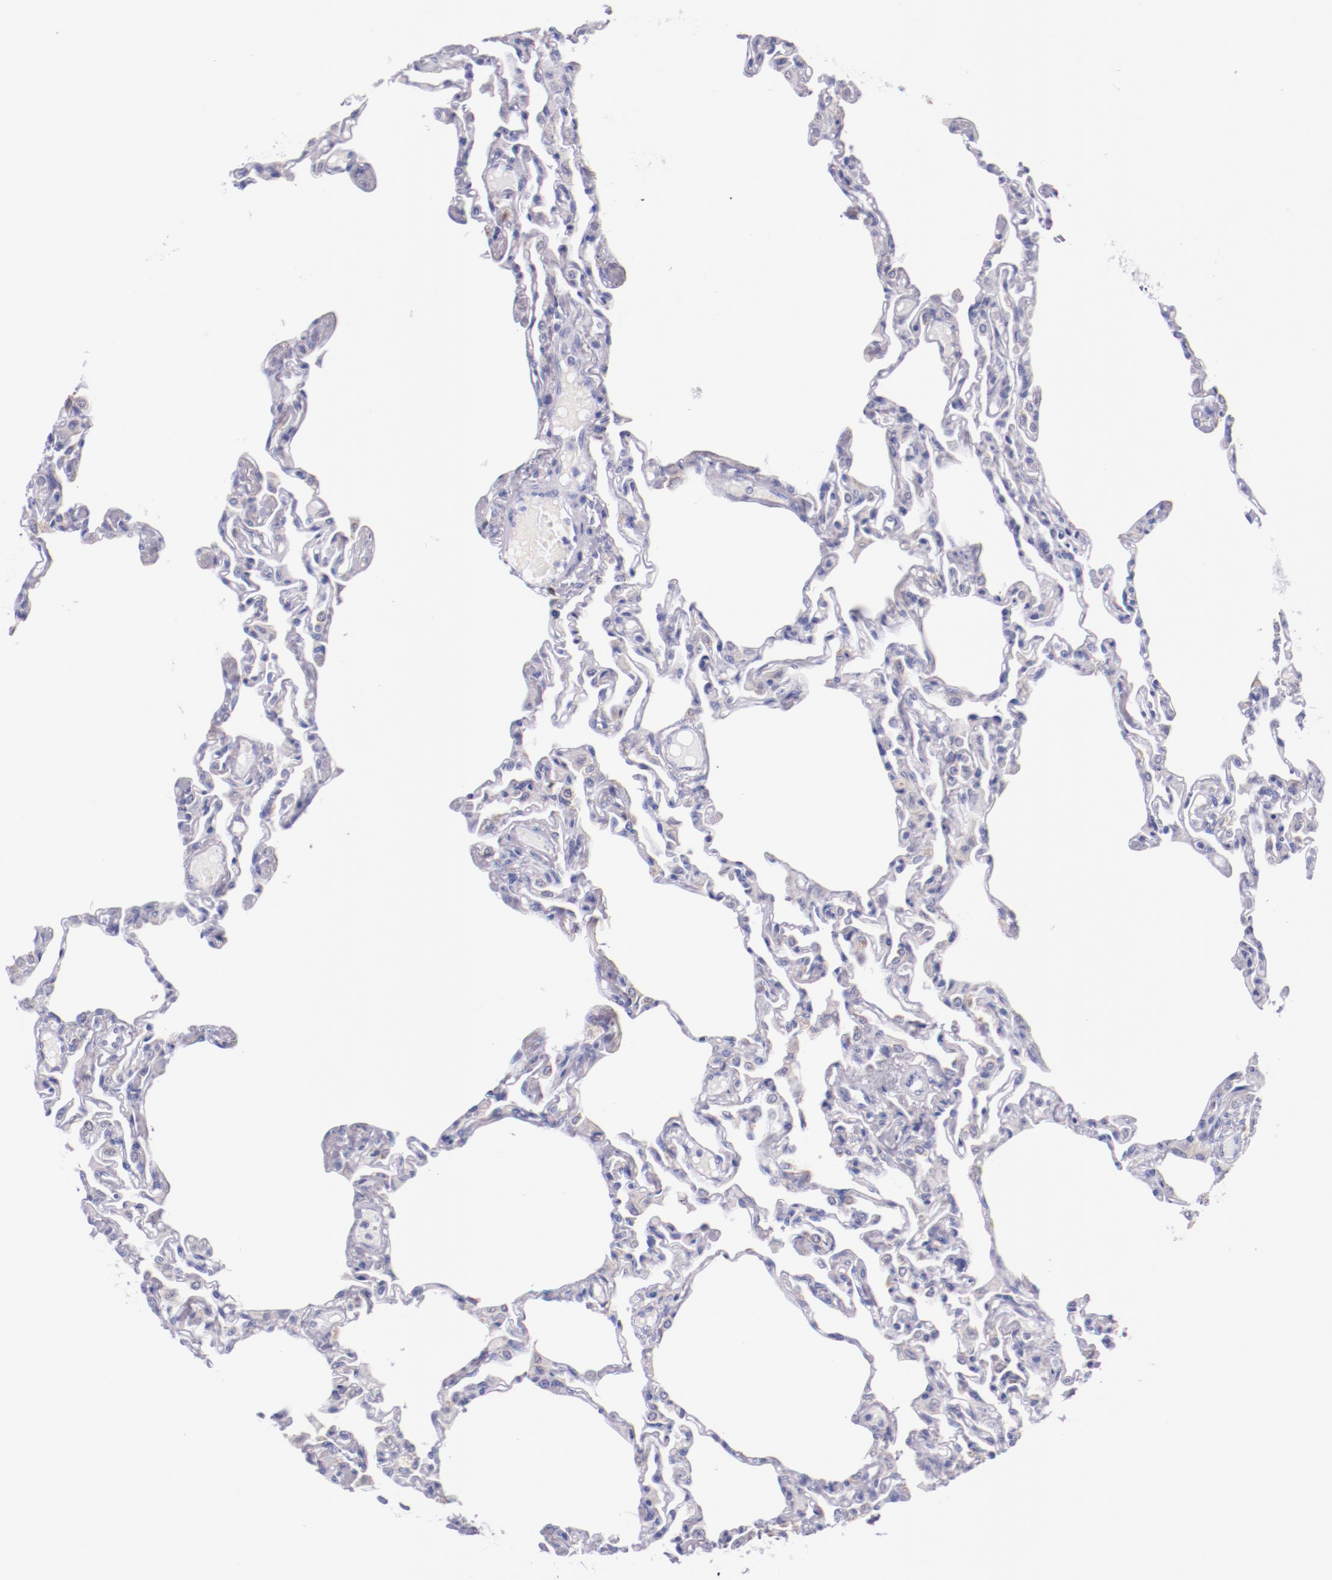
{"staining": {"intensity": "negative", "quantity": "none", "location": "none"}, "tissue": "lung", "cell_type": "Alveolar cells", "image_type": "normal", "snomed": [{"axis": "morphology", "description": "Normal tissue, NOS"}, {"axis": "topography", "description": "Lung"}], "caption": "Immunohistochemical staining of benign human lung exhibits no significant staining in alveolar cells.", "gene": "IRF4", "patient": {"sex": "female", "age": 49}}